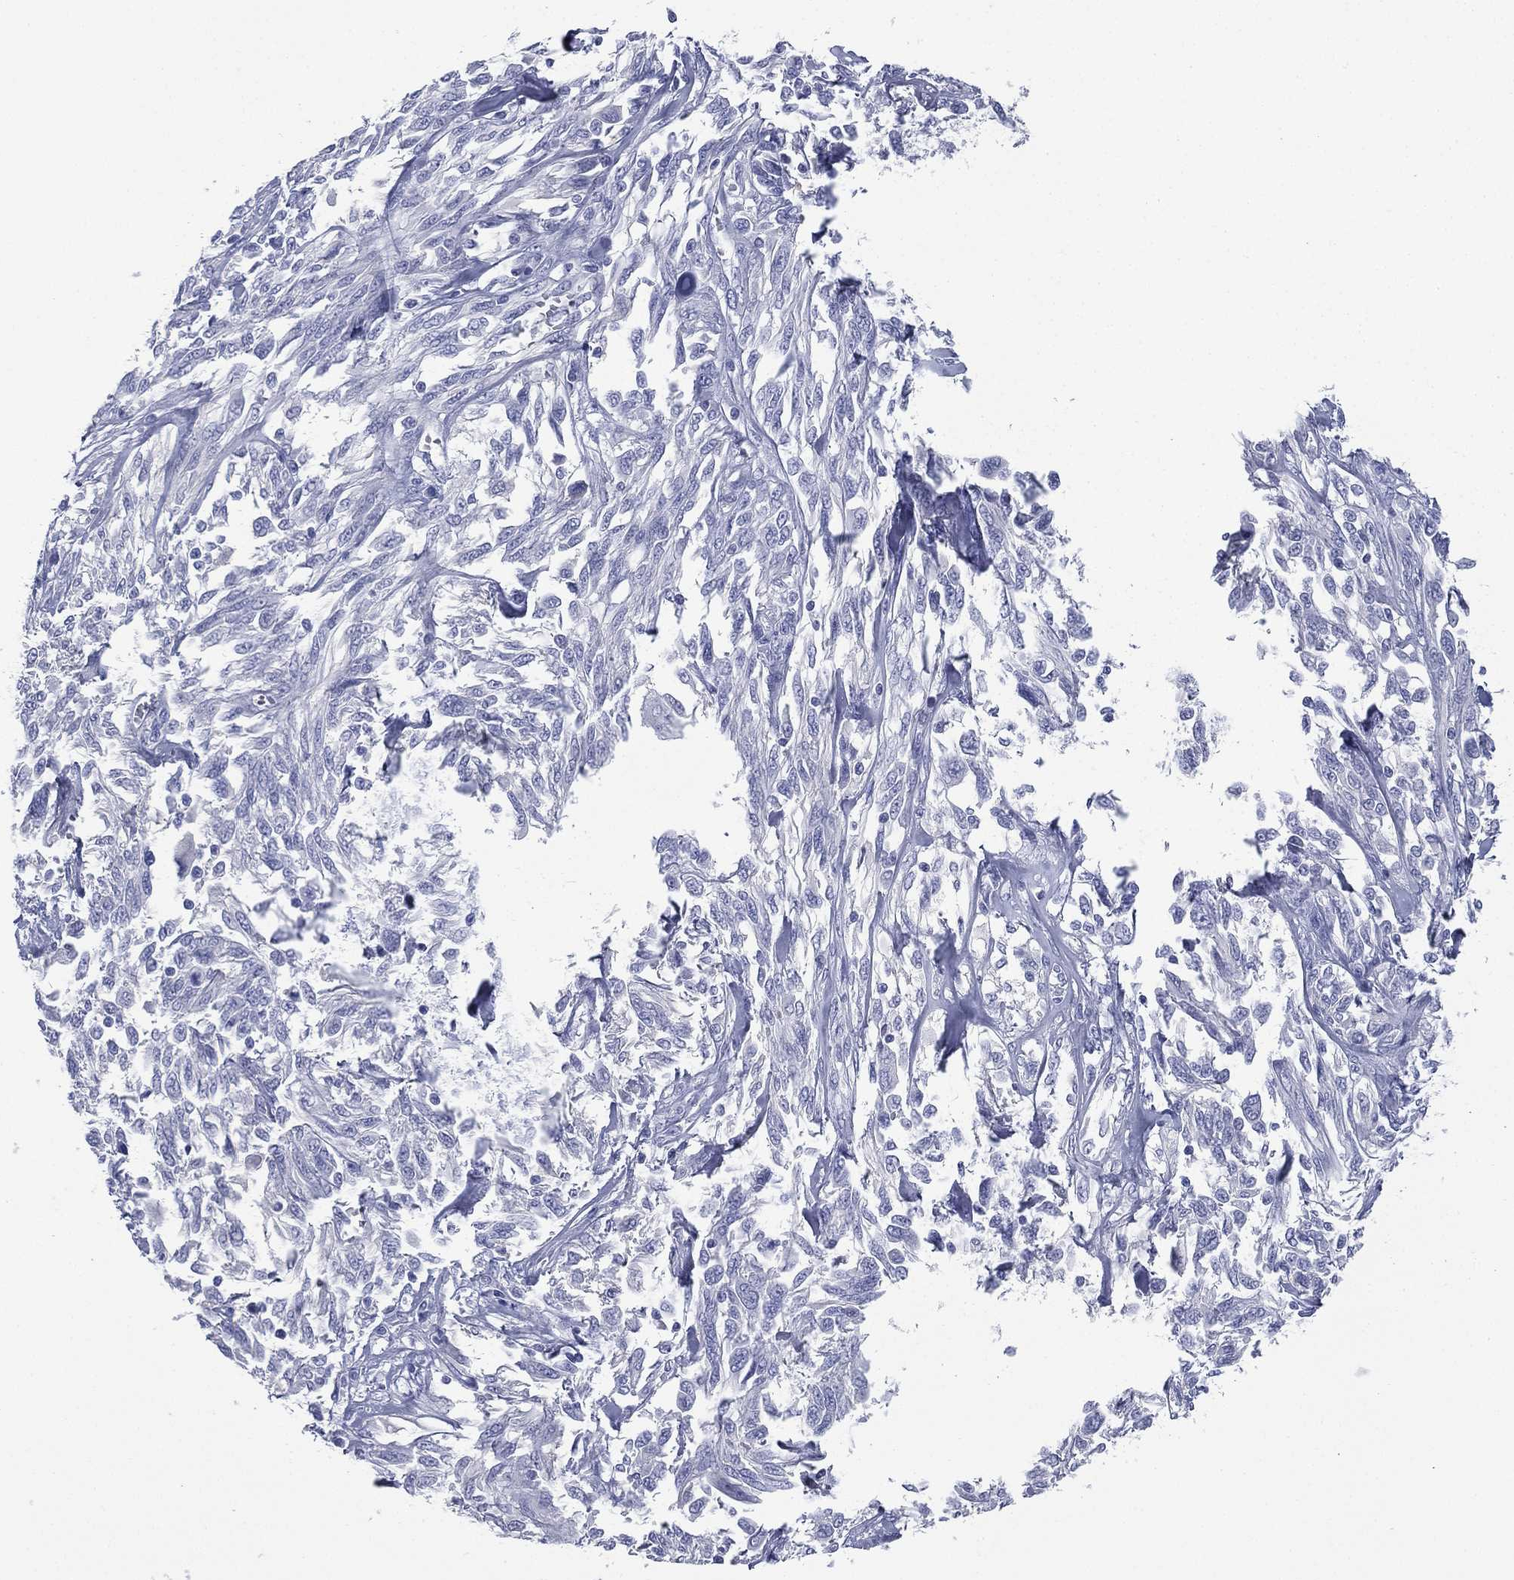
{"staining": {"intensity": "negative", "quantity": "none", "location": "none"}, "tissue": "melanoma", "cell_type": "Tumor cells", "image_type": "cancer", "snomed": [{"axis": "morphology", "description": "Malignant melanoma, NOS"}, {"axis": "topography", "description": "Skin"}], "caption": "Tumor cells show no significant protein staining in melanoma. (DAB IHC, high magnification).", "gene": "FCER2", "patient": {"sex": "female", "age": 91}}